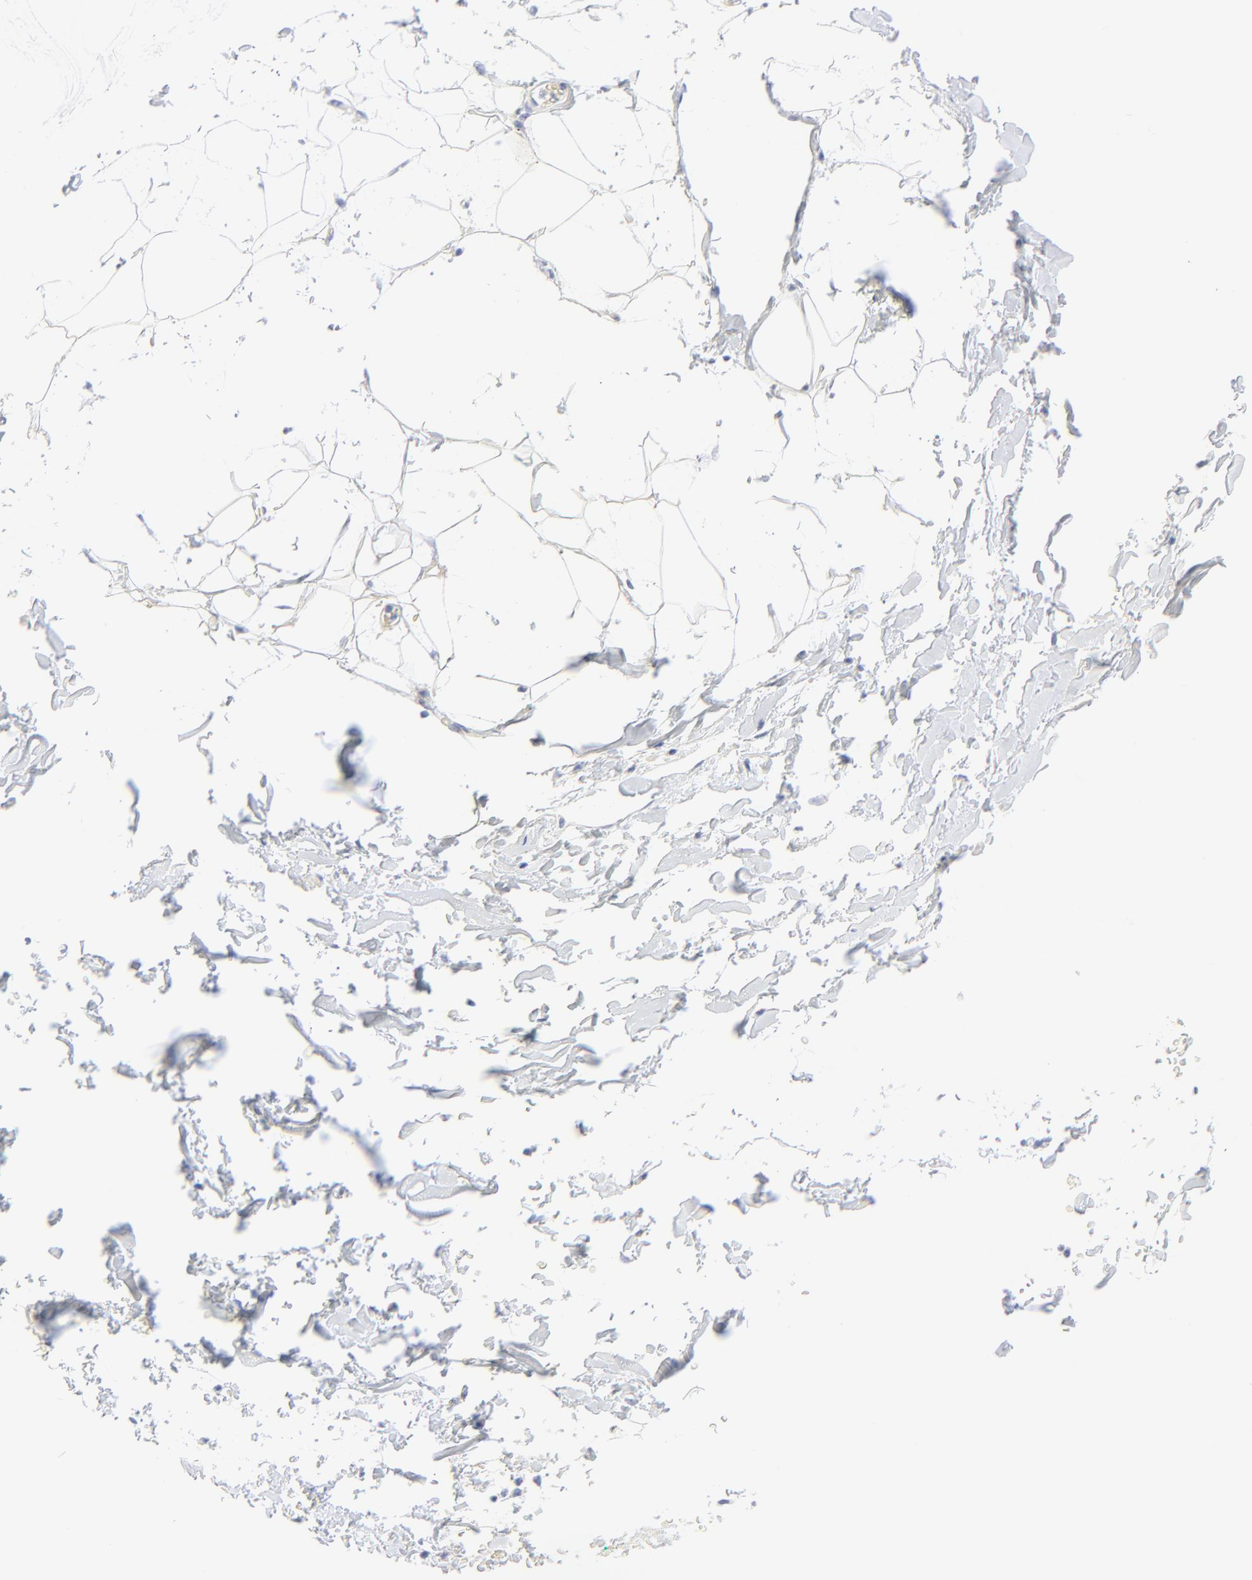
{"staining": {"intensity": "negative", "quantity": "none", "location": "none"}, "tissue": "adipose tissue", "cell_type": "Adipocytes", "image_type": "normal", "snomed": [{"axis": "morphology", "description": "Normal tissue, NOS"}, {"axis": "topography", "description": "Soft tissue"}], "caption": "High magnification brightfield microscopy of unremarkable adipose tissue stained with DAB (3,3'-diaminobenzidine) (brown) and counterstained with hematoxylin (blue): adipocytes show no significant positivity.", "gene": "PSD3", "patient": {"sex": "male", "age": 72}}